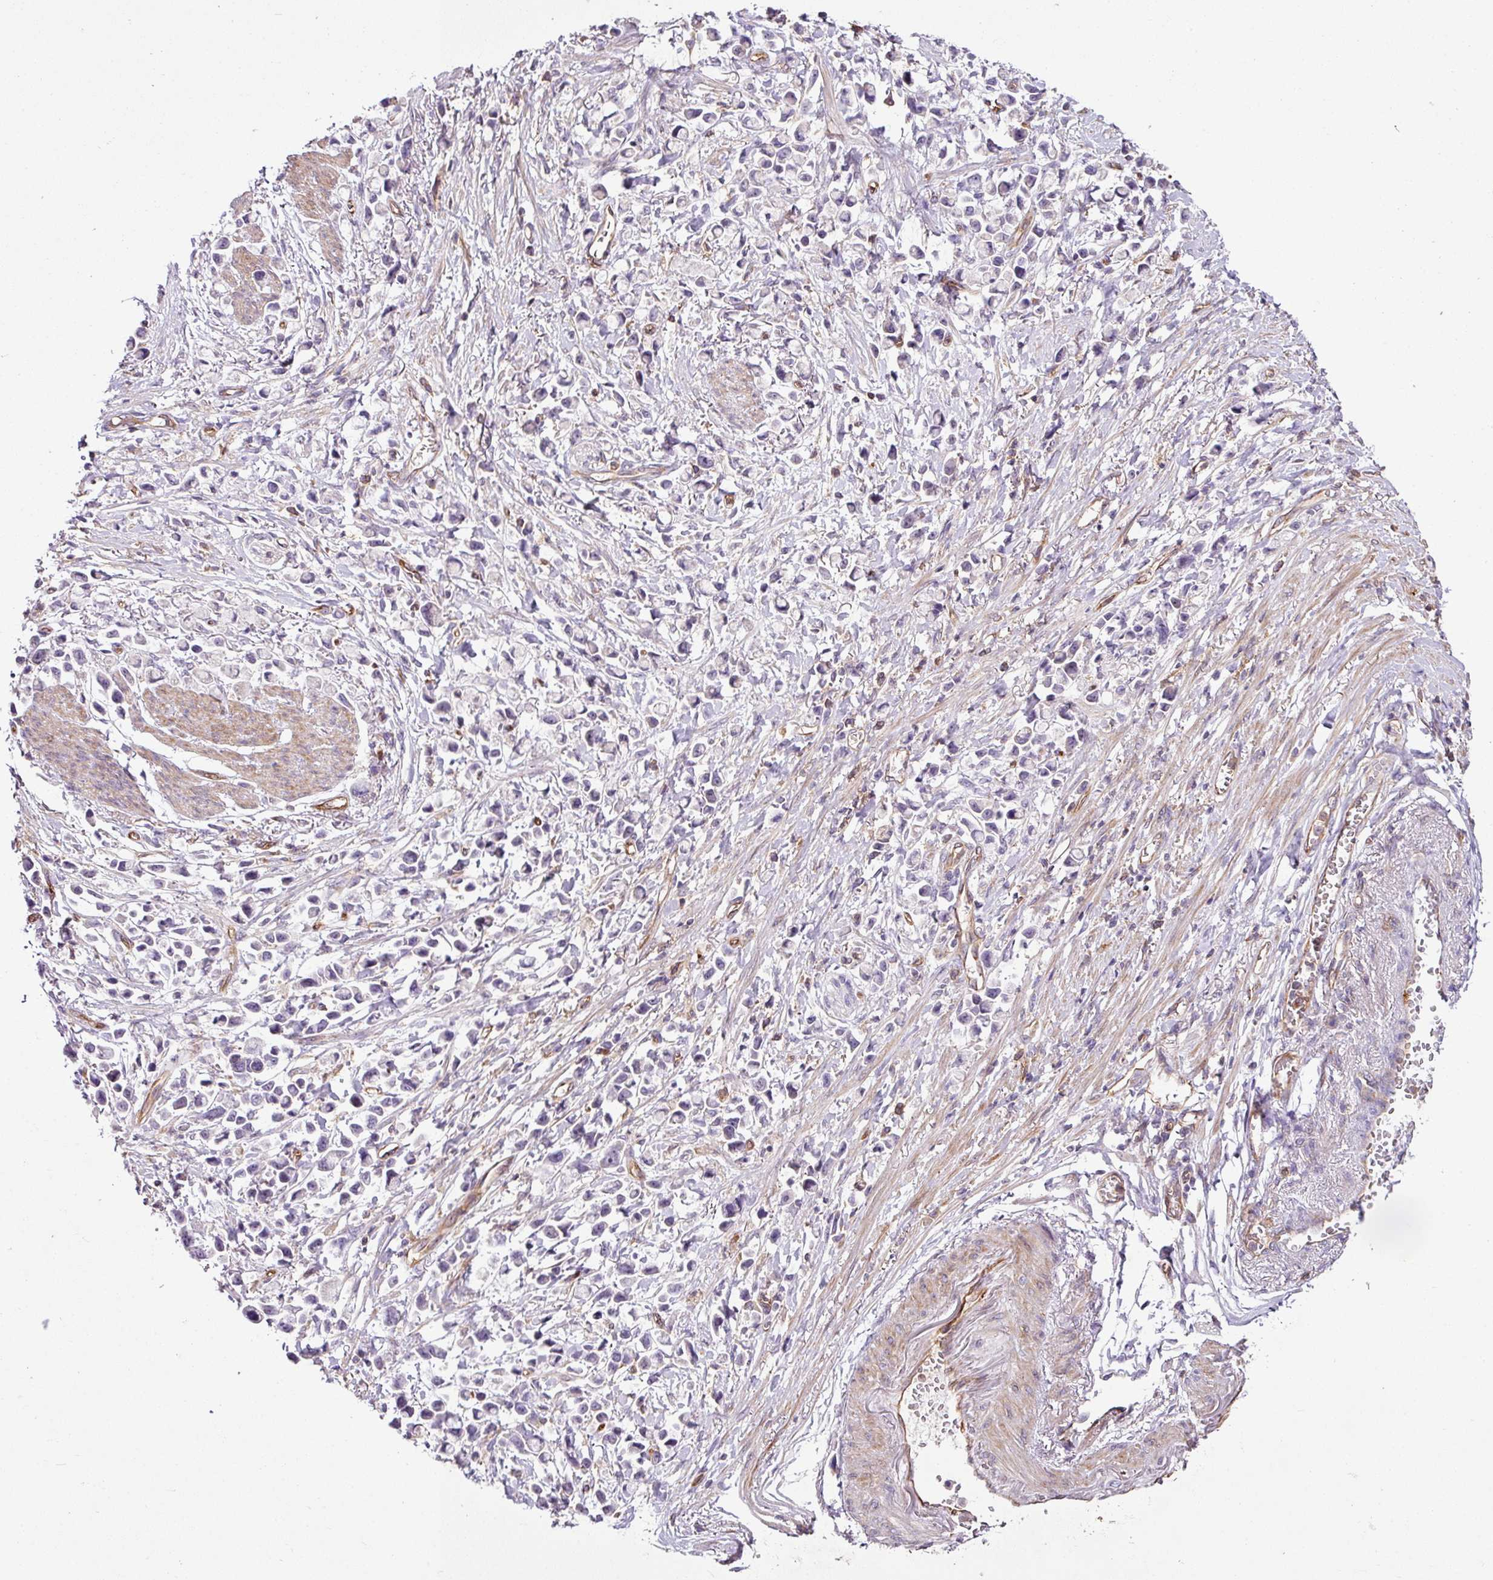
{"staining": {"intensity": "negative", "quantity": "none", "location": "none"}, "tissue": "stomach cancer", "cell_type": "Tumor cells", "image_type": "cancer", "snomed": [{"axis": "morphology", "description": "Adenocarcinoma, NOS"}, {"axis": "topography", "description": "Stomach"}], "caption": "Stomach cancer (adenocarcinoma) was stained to show a protein in brown. There is no significant positivity in tumor cells. (DAB (3,3'-diaminobenzidine) IHC with hematoxylin counter stain).", "gene": "ZNF106", "patient": {"sex": "female", "age": 81}}